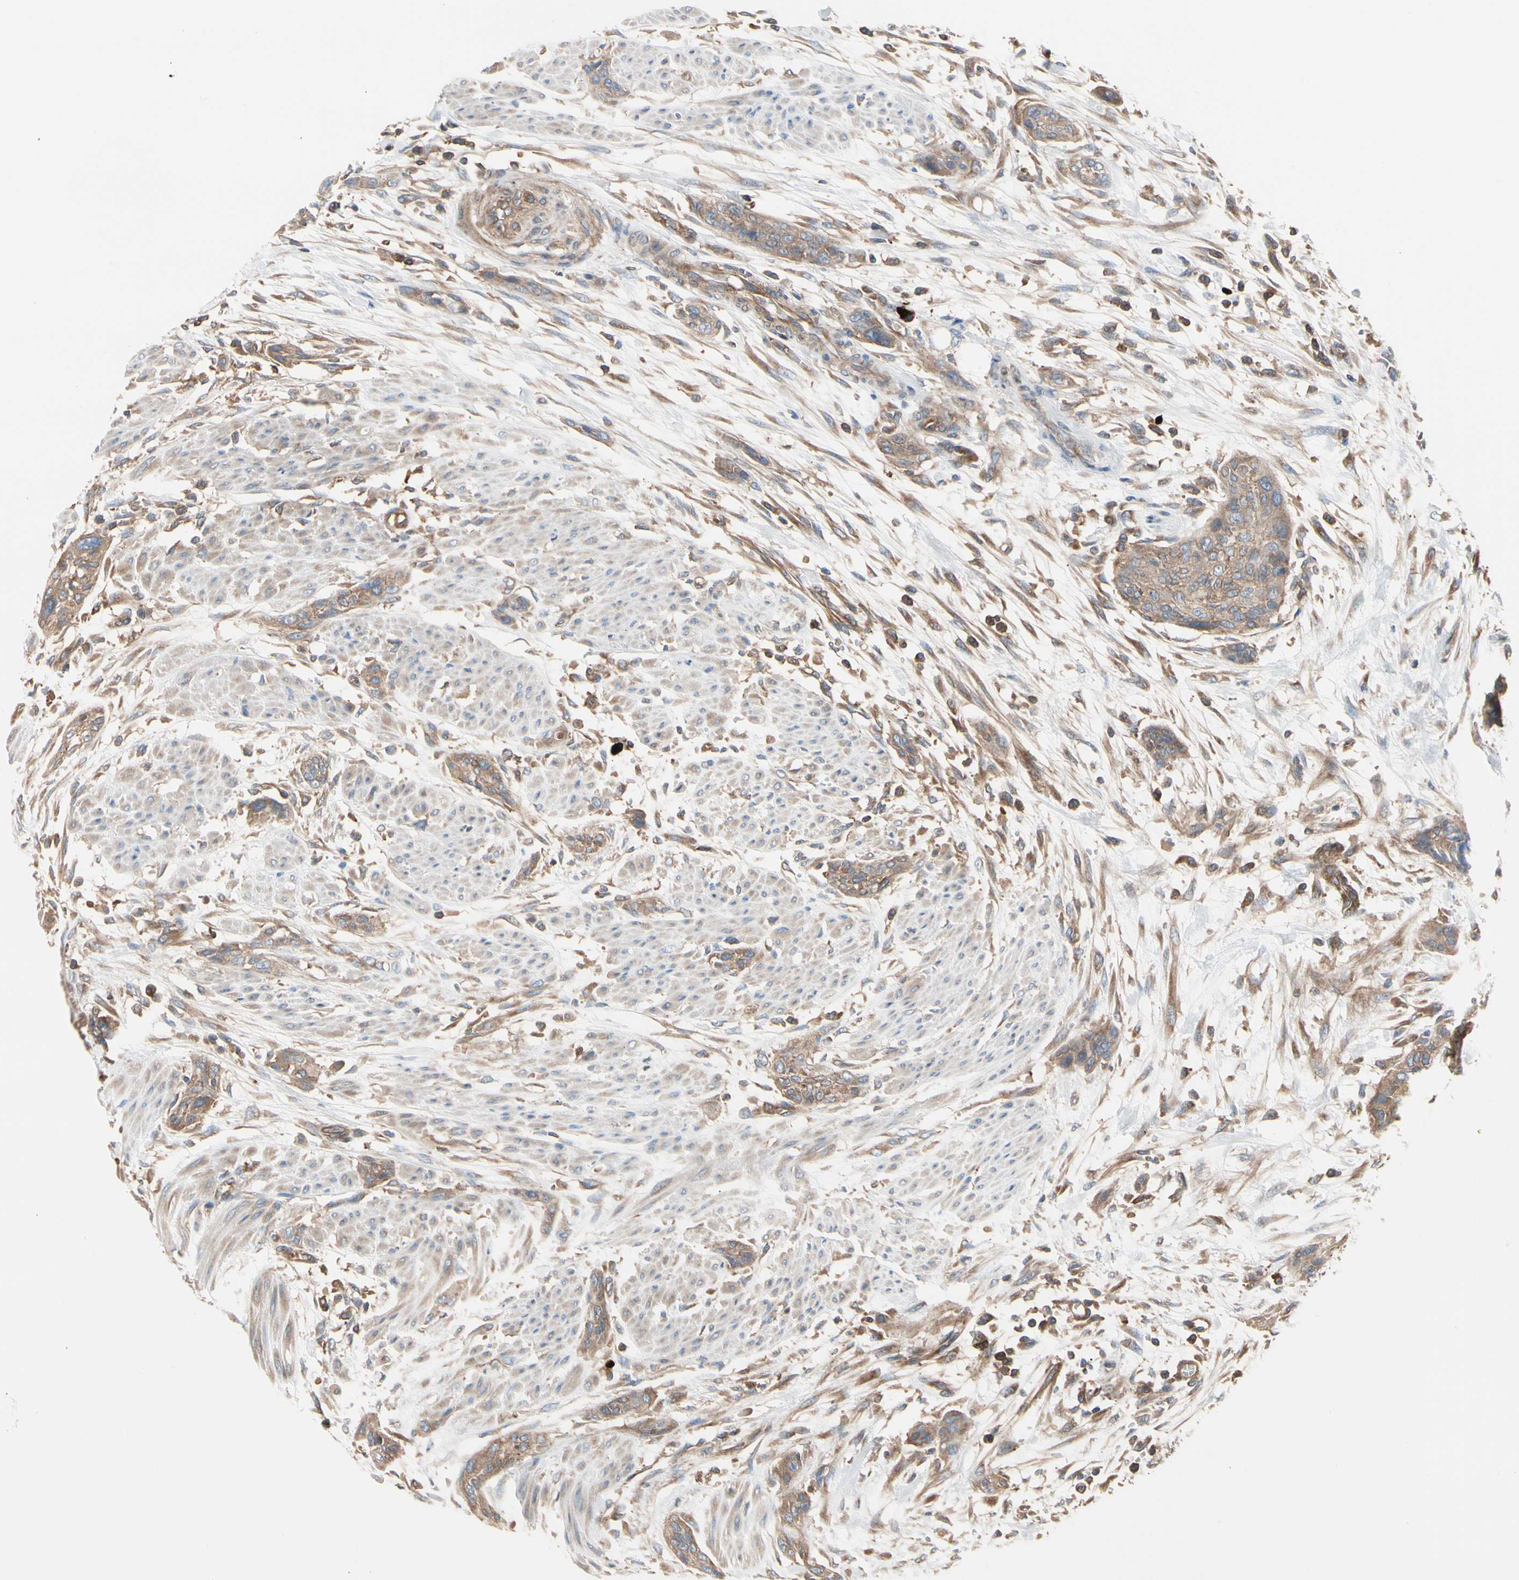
{"staining": {"intensity": "weak", "quantity": ">75%", "location": "cytoplasmic/membranous"}, "tissue": "urothelial cancer", "cell_type": "Tumor cells", "image_type": "cancer", "snomed": [{"axis": "morphology", "description": "Urothelial carcinoma, High grade"}, {"axis": "topography", "description": "Urinary bladder"}], "caption": "Immunohistochemistry (DAB) staining of human high-grade urothelial carcinoma reveals weak cytoplasmic/membranous protein staining in about >75% of tumor cells.", "gene": "ROCK1", "patient": {"sex": "male", "age": 35}}